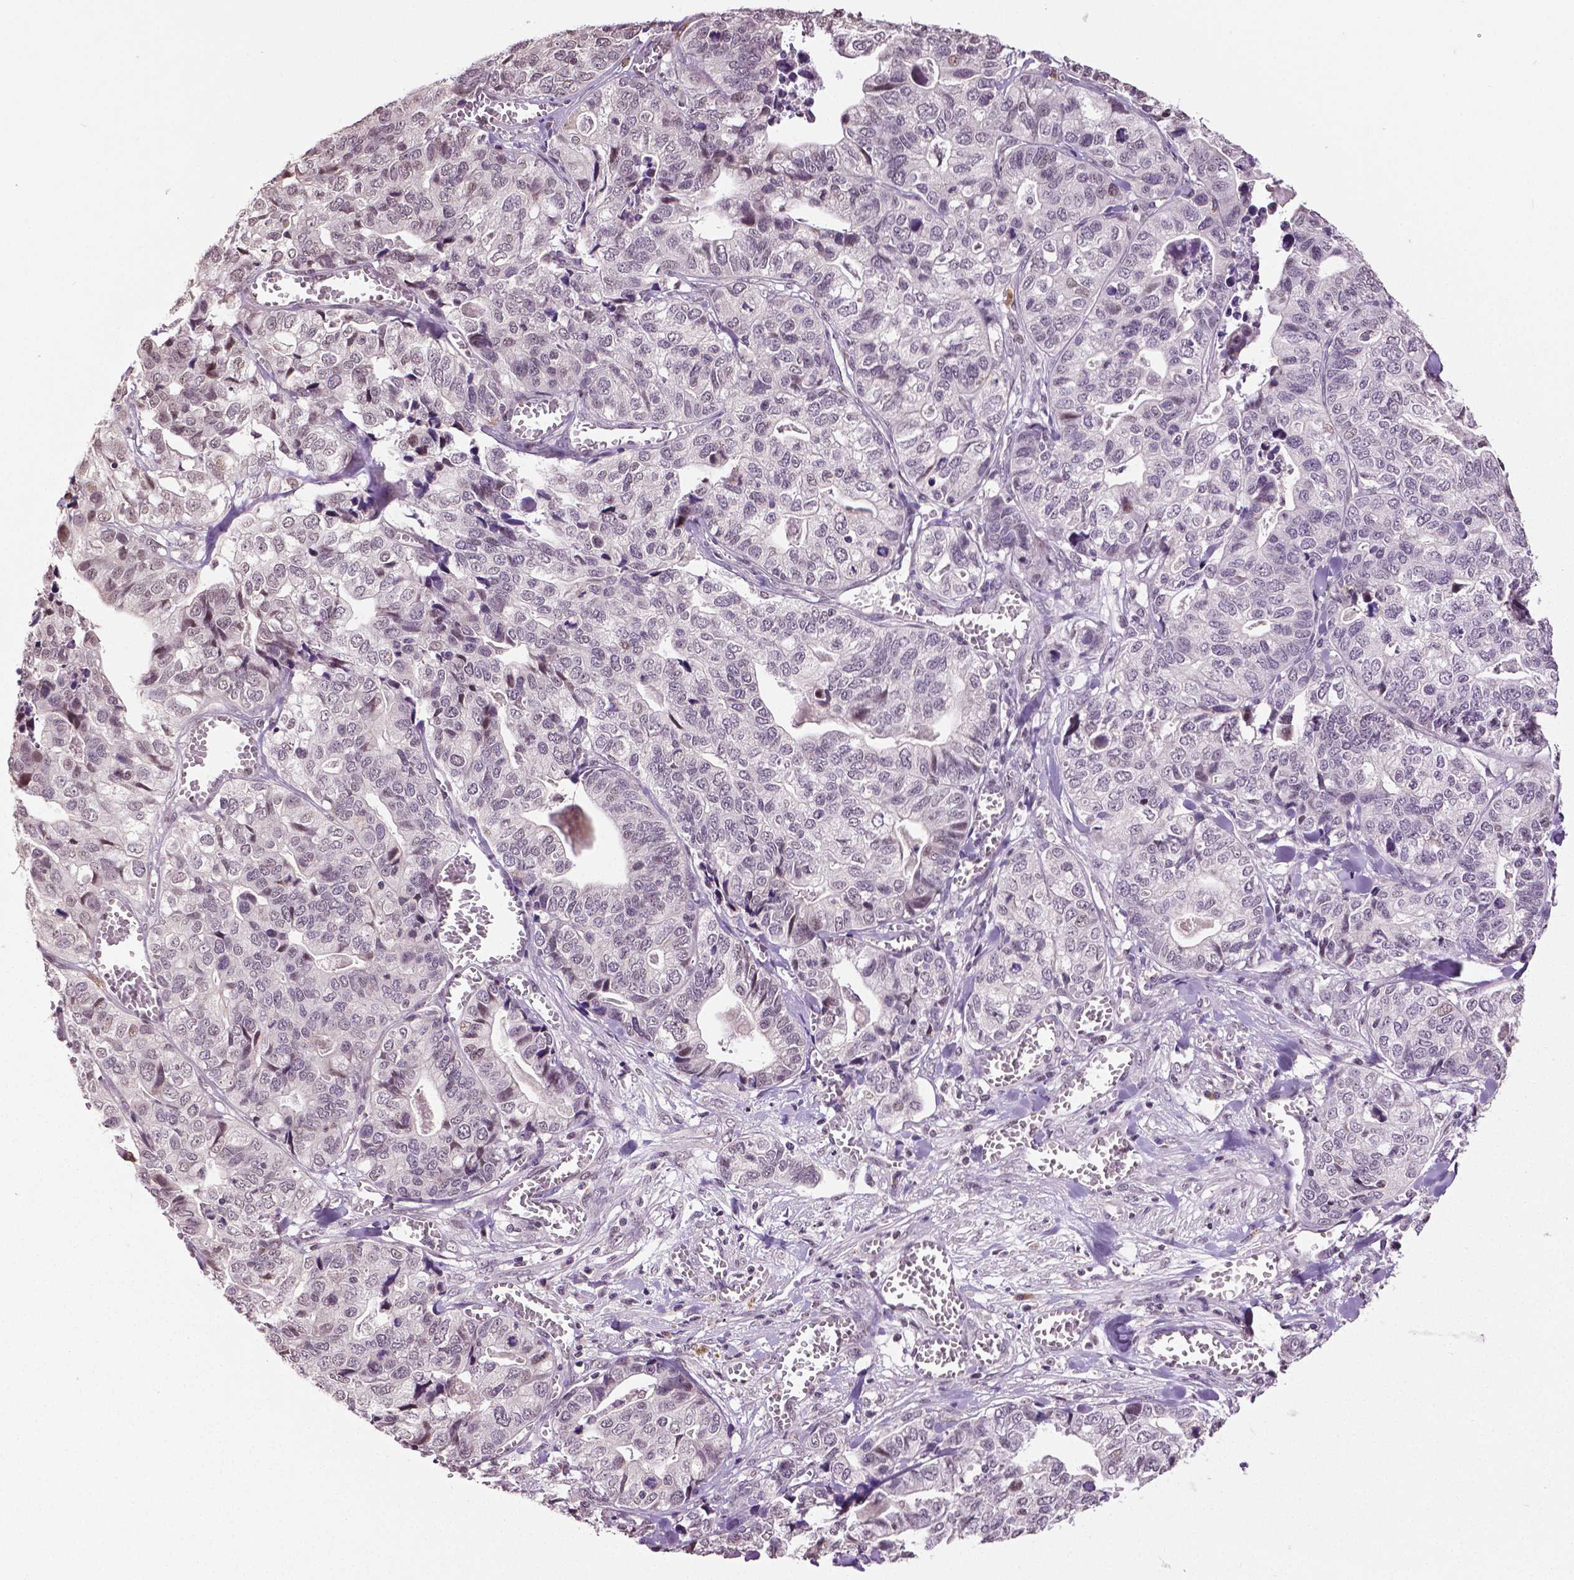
{"staining": {"intensity": "negative", "quantity": "none", "location": "none"}, "tissue": "stomach cancer", "cell_type": "Tumor cells", "image_type": "cancer", "snomed": [{"axis": "morphology", "description": "Adenocarcinoma, NOS"}, {"axis": "topography", "description": "Stomach, upper"}], "caption": "Stomach cancer was stained to show a protein in brown. There is no significant staining in tumor cells.", "gene": "DLX5", "patient": {"sex": "female", "age": 67}}